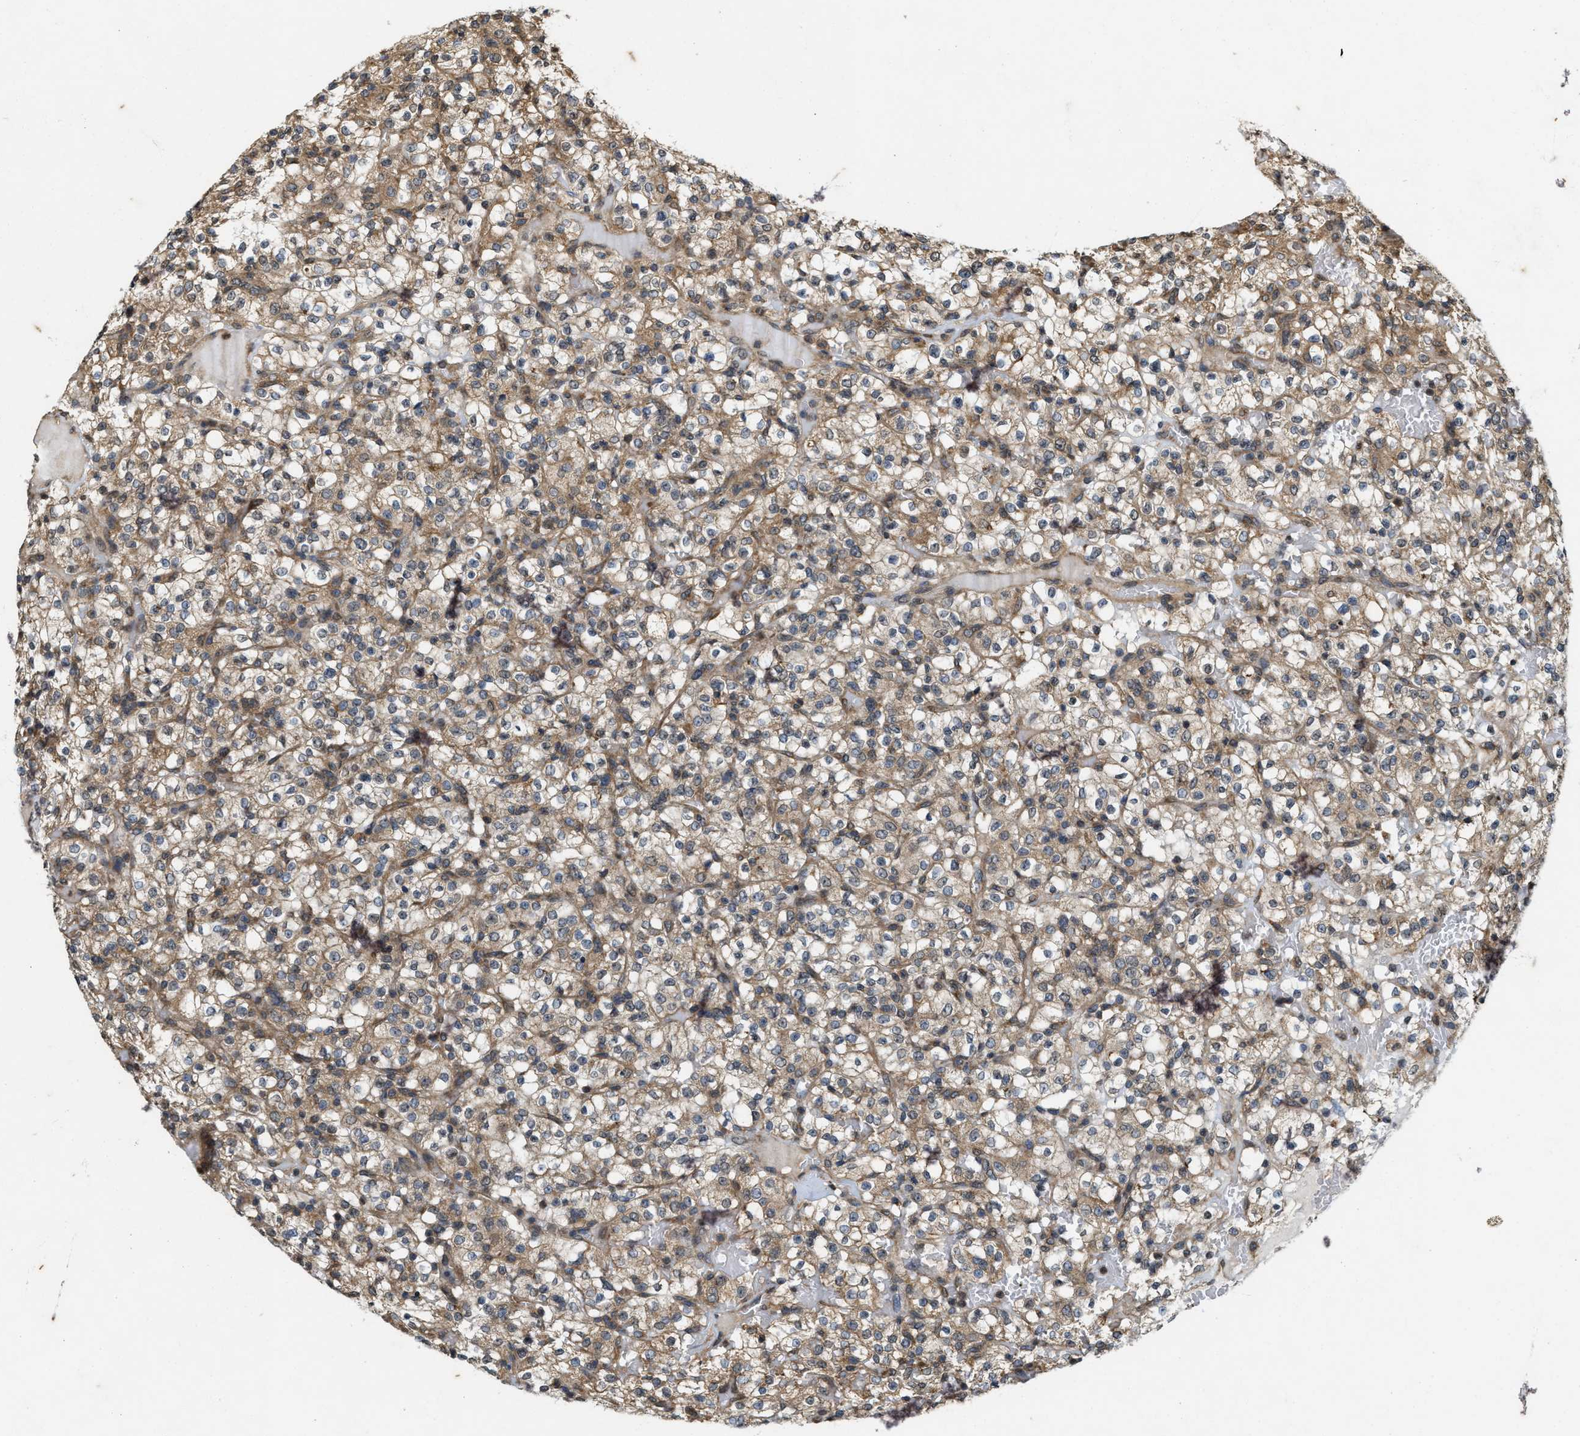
{"staining": {"intensity": "weak", "quantity": ">75%", "location": "cytoplasmic/membranous"}, "tissue": "renal cancer", "cell_type": "Tumor cells", "image_type": "cancer", "snomed": [{"axis": "morphology", "description": "Normal tissue, NOS"}, {"axis": "morphology", "description": "Adenocarcinoma, NOS"}, {"axis": "topography", "description": "Kidney"}], "caption": "About >75% of tumor cells in human renal adenocarcinoma display weak cytoplasmic/membranous protein positivity as visualized by brown immunohistochemical staining.", "gene": "KIF21A", "patient": {"sex": "female", "age": 72}}